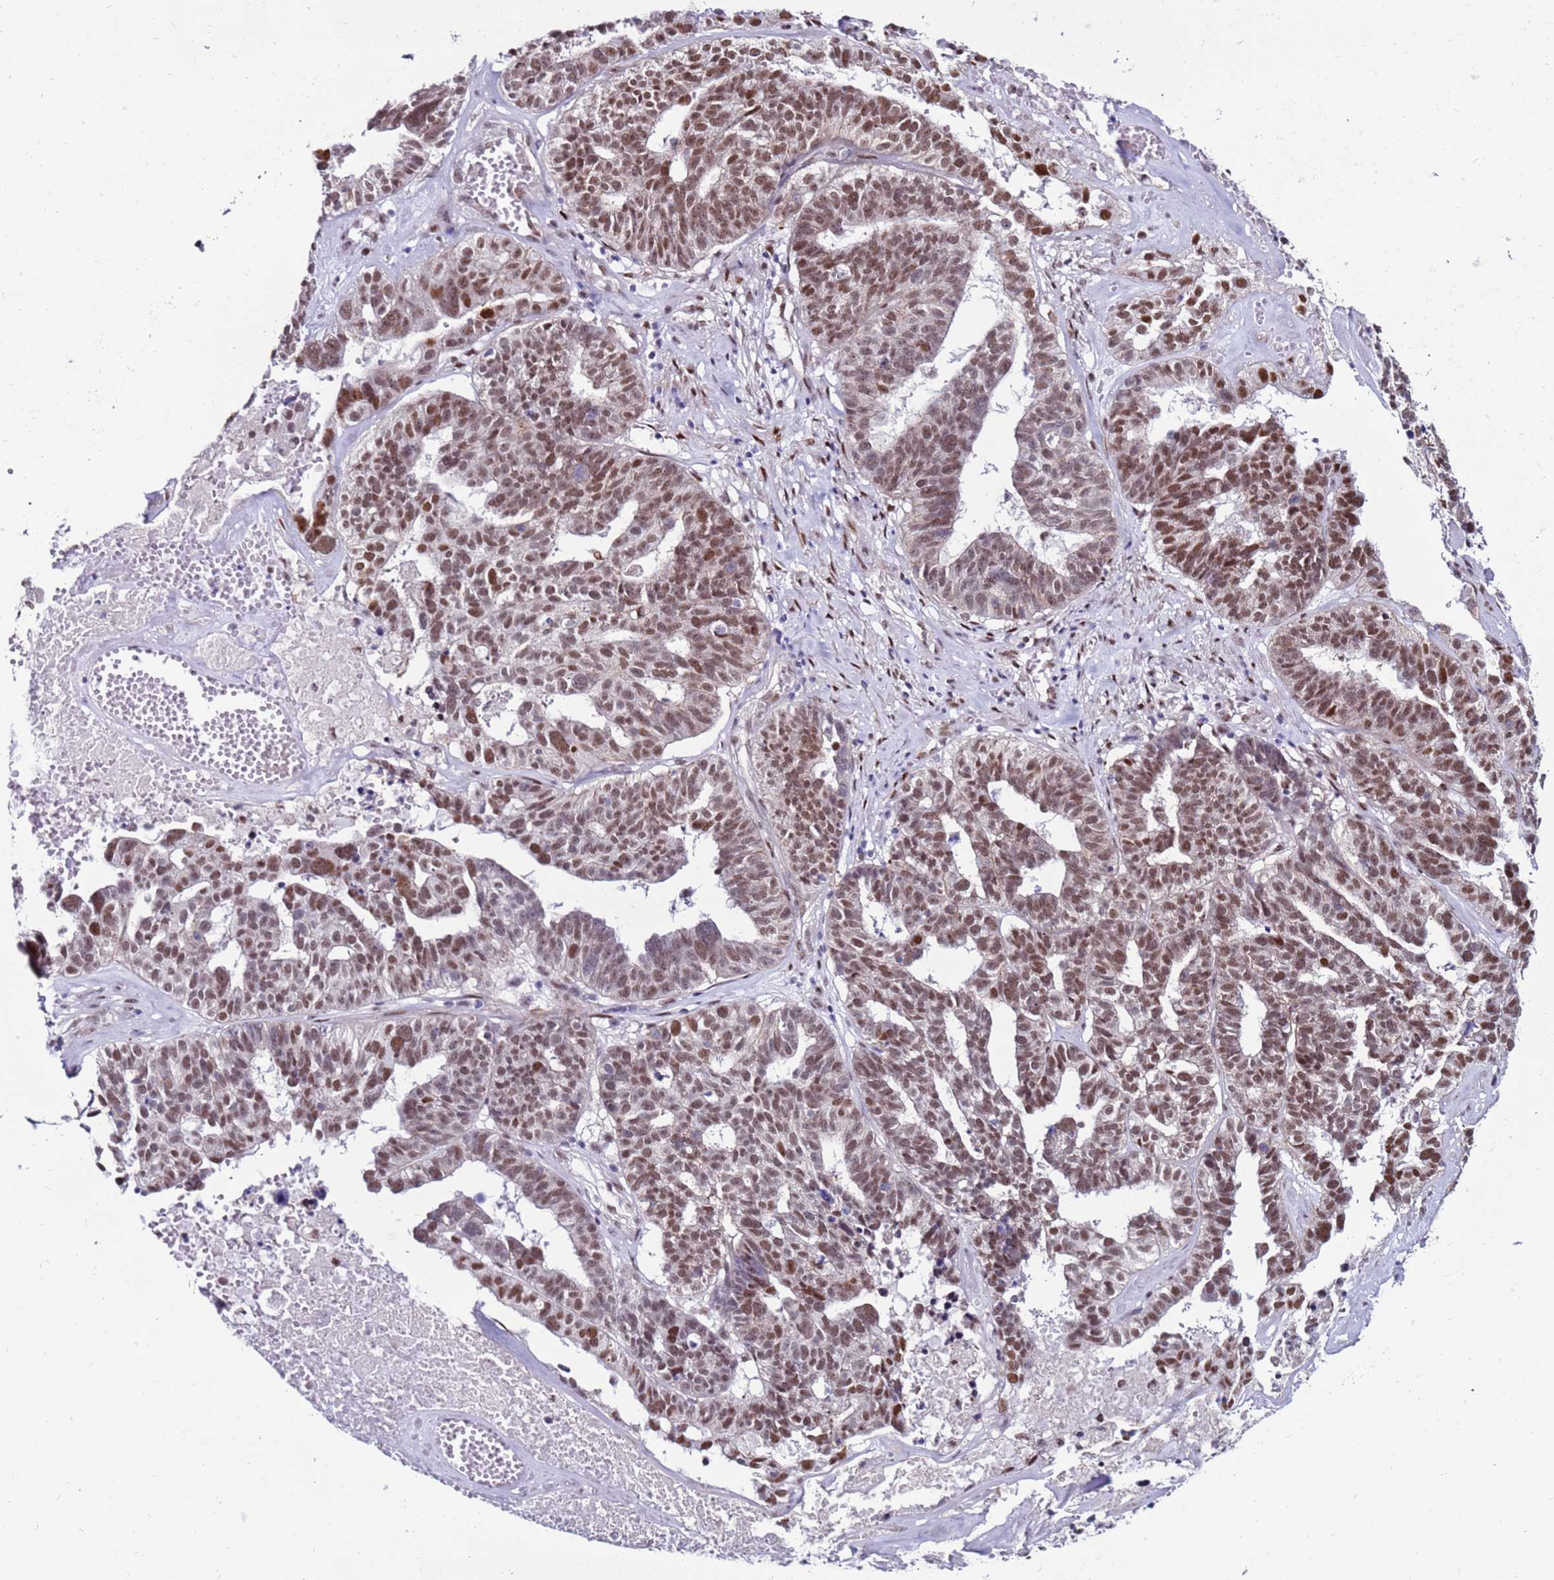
{"staining": {"intensity": "moderate", "quantity": ">75%", "location": "nuclear"}, "tissue": "ovarian cancer", "cell_type": "Tumor cells", "image_type": "cancer", "snomed": [{"axis": "morphology", "description": "Cystadenocarcinoma, serous, NOS"}, {"axis": "topography", "description": "Ovary"}], "caption": "Protein expression analysis of human ovarian cancer (serous cystadenocarcinoma) reveals moderate nuclear expression in about >75% of tumor cells.", "gene": "KPNA4", "patient": {"sex": "female", "age": 59}}